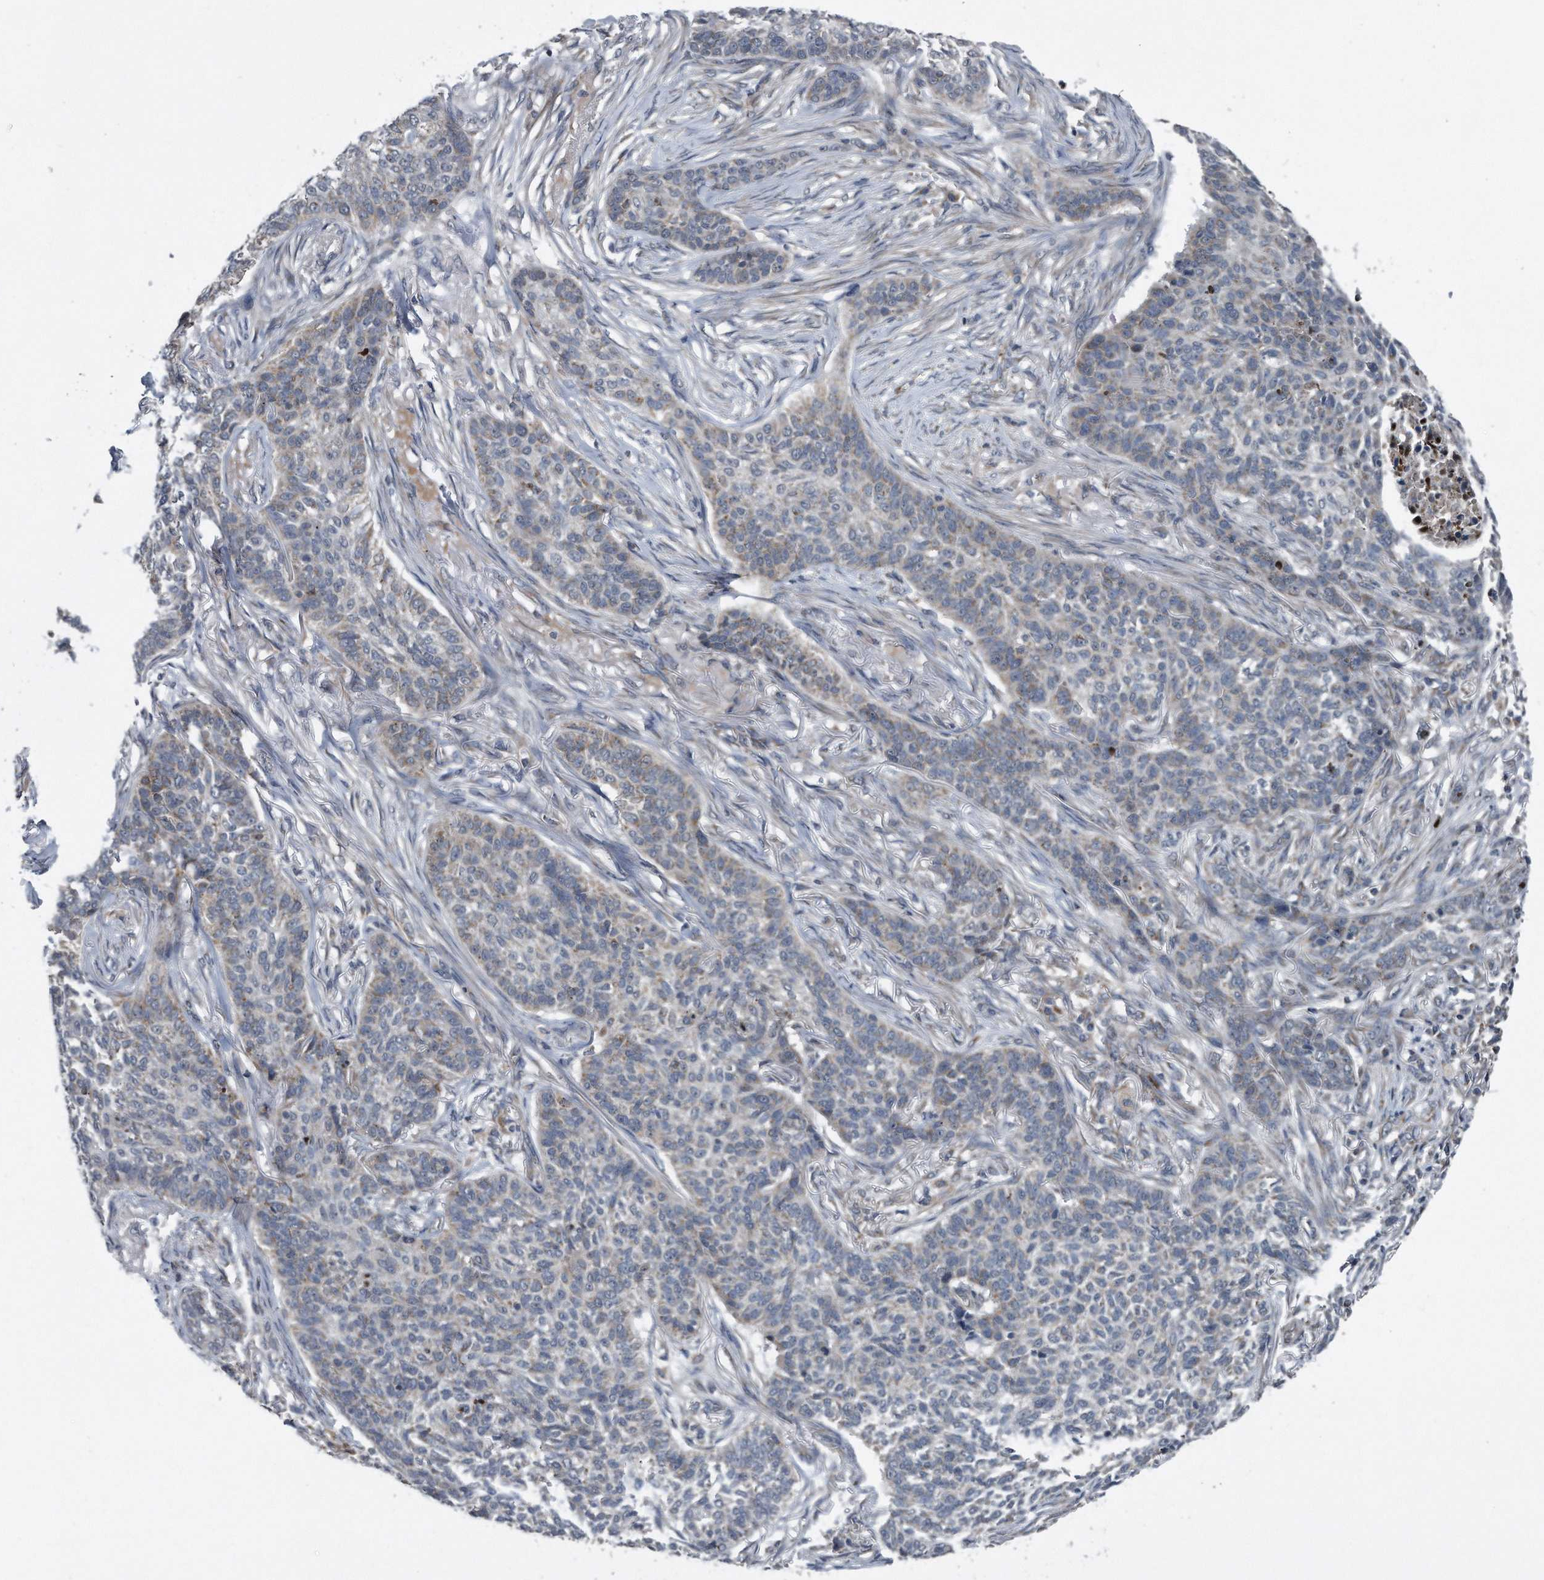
{"staining": {"intensity": "weak", "quantity": "<25%", "location": "cytoplasmic/membranous"}, "tissue": "skin cancer", "cell_type": "Tumor cells", "image_type": "cancer", "snomed": [{"axis": "morphology", "description": "Basal cell carcinoma"}, {"axis": "topography", "description": "Skin"}], "caption": "Immunohistochemistry micrograph of human skin cancer stained for a protein (brown), which displays no expression in tumor cells.", "gene": "LYRM4", "patient": {"sex": "male", "age": 85}}